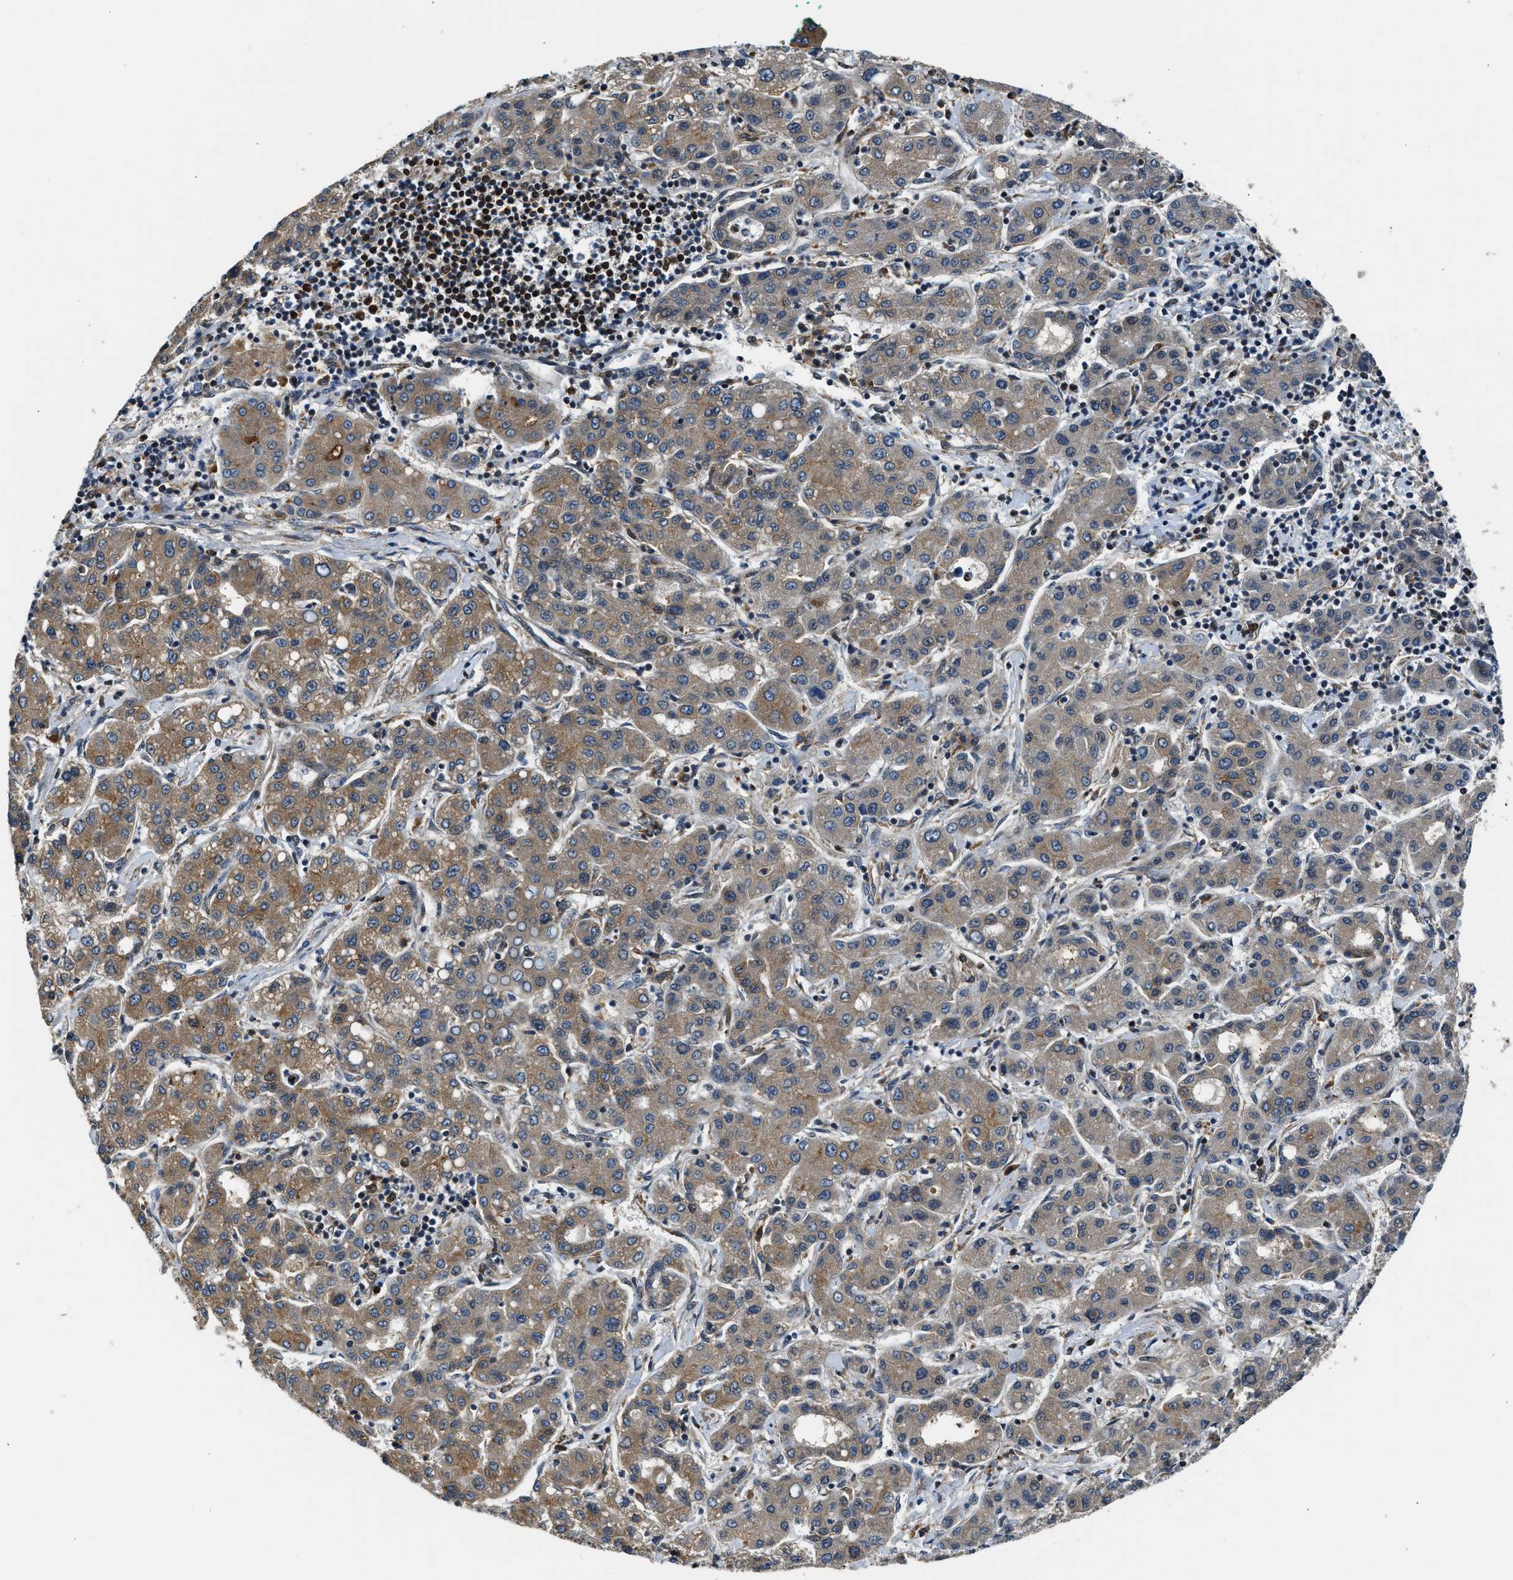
{"staining": {"intensity": "moderate", "quantity": "25%-75%", "location": "cytoplasmic/membranous"}, "tissue": "liver cancer", "cell_type": "Tumor cells", "image_type": "cancer", "snomed": [{"axis": "morphology", "description": "Carcinoma, Hepatocellular, NOS"}, {"axis": "topography", "description": "Liver"}], "caption": "The image reveals a brown stain indicating the presence of a protein in the cytoplasmic/membranous of tumor cells in hepatocellular carcinoma (liver). Using DAB (brown) and hematoxylin (blue) stains, captured at high magnification using brightfield microscopy.", "gene": "RETREG3", "patient": {"sex": "male", "age": 65}}